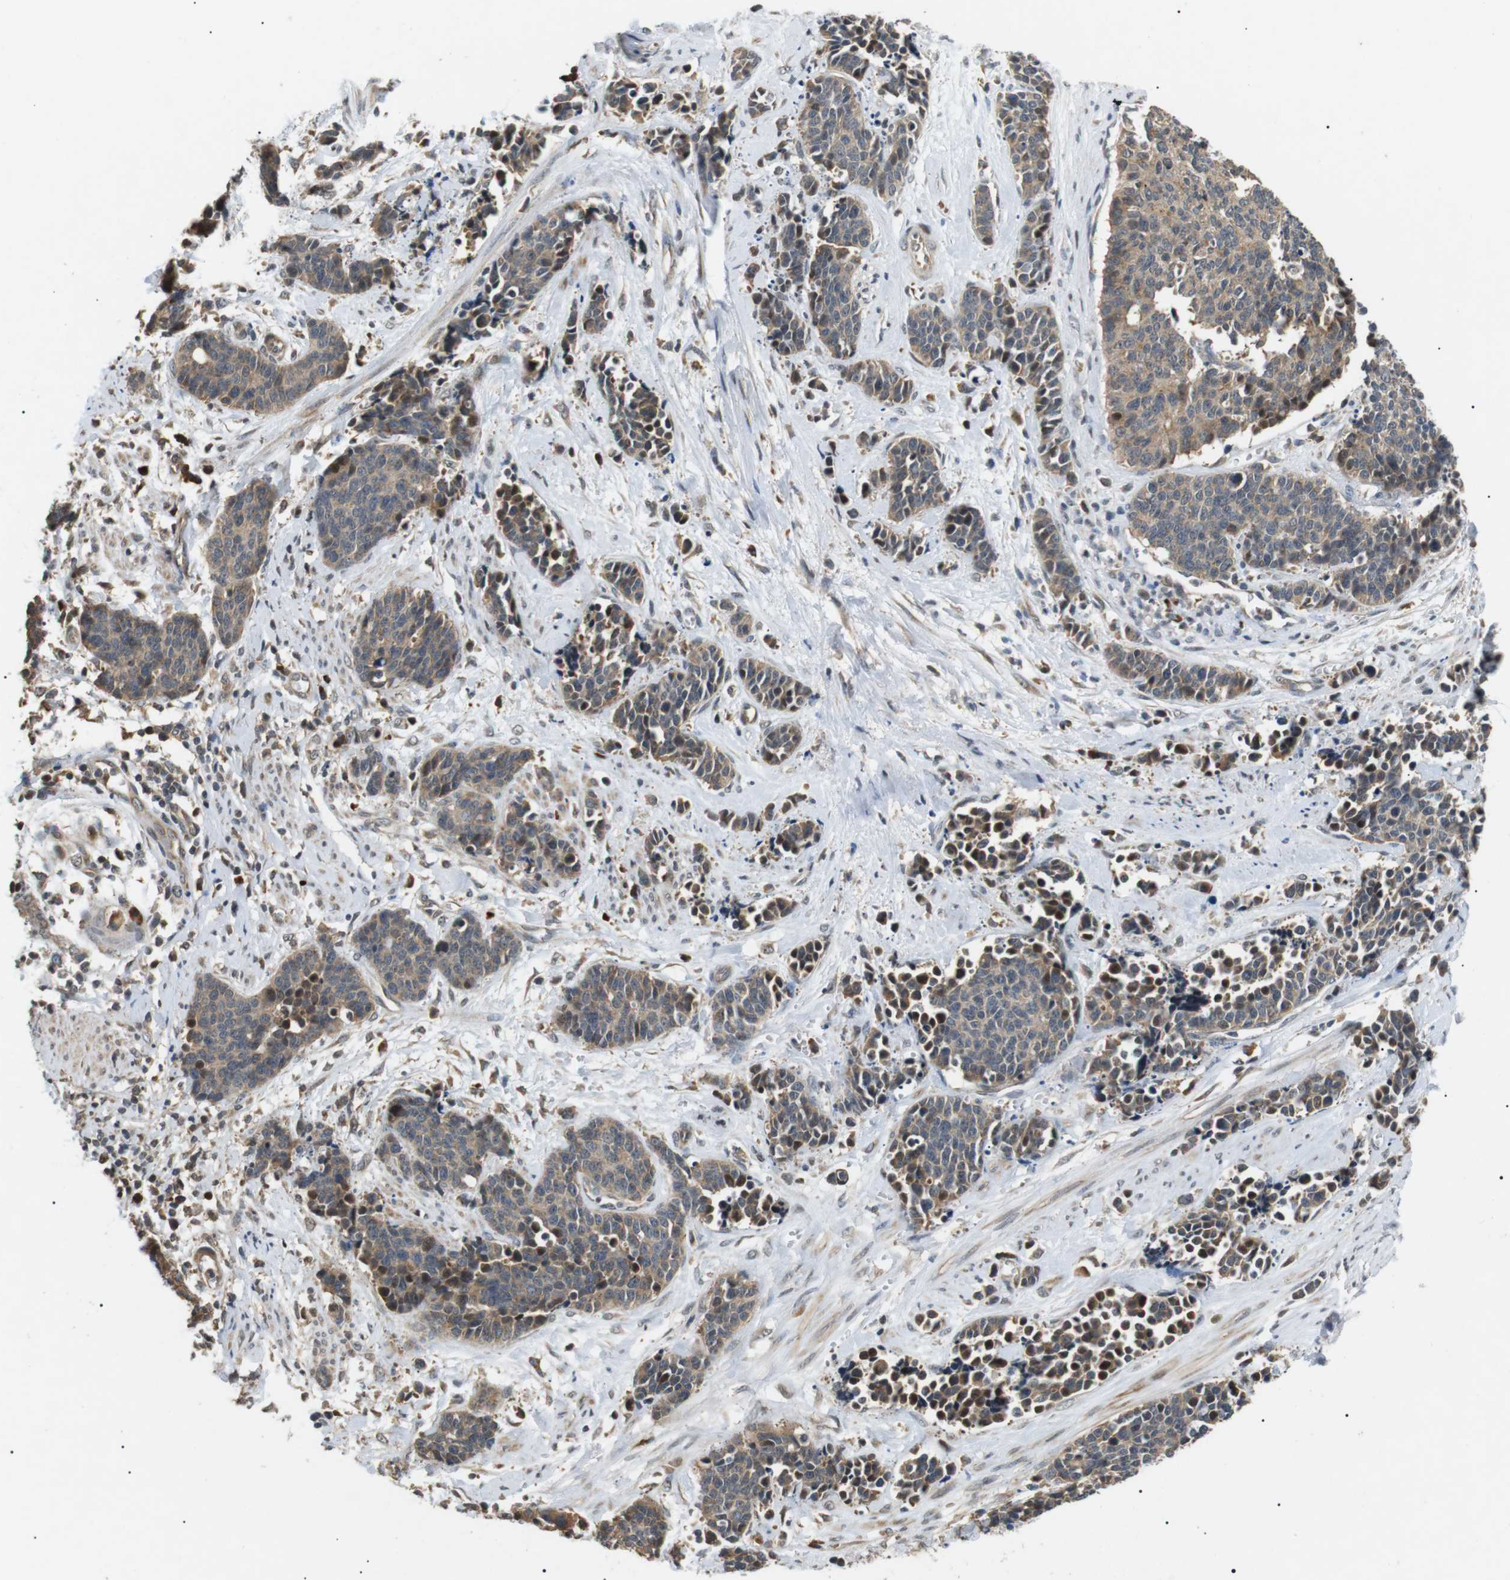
{"staining": {"intensity": "weak", "quantity": ">75%", "location": "cytoplasmic/membranous"}, "tissue": "cervical cancer", "cell_type": "Tumor cells", "image_type": "cancer", "snomed": [{"axis": "morphology", "description": "Squamous cell carcinoma, NOS"}, {"axis": "topography", "description": "Cervix"}], "caption": "Immunohistochemistry histopathology image of cervical cancer stained for a protein (brown), which reveals low levels of weak cytoplasmic/membranous positivity in about >75% of tumor cells.", "gene": "HSPA13", "patient": {"sex": "female", "age": 35}}